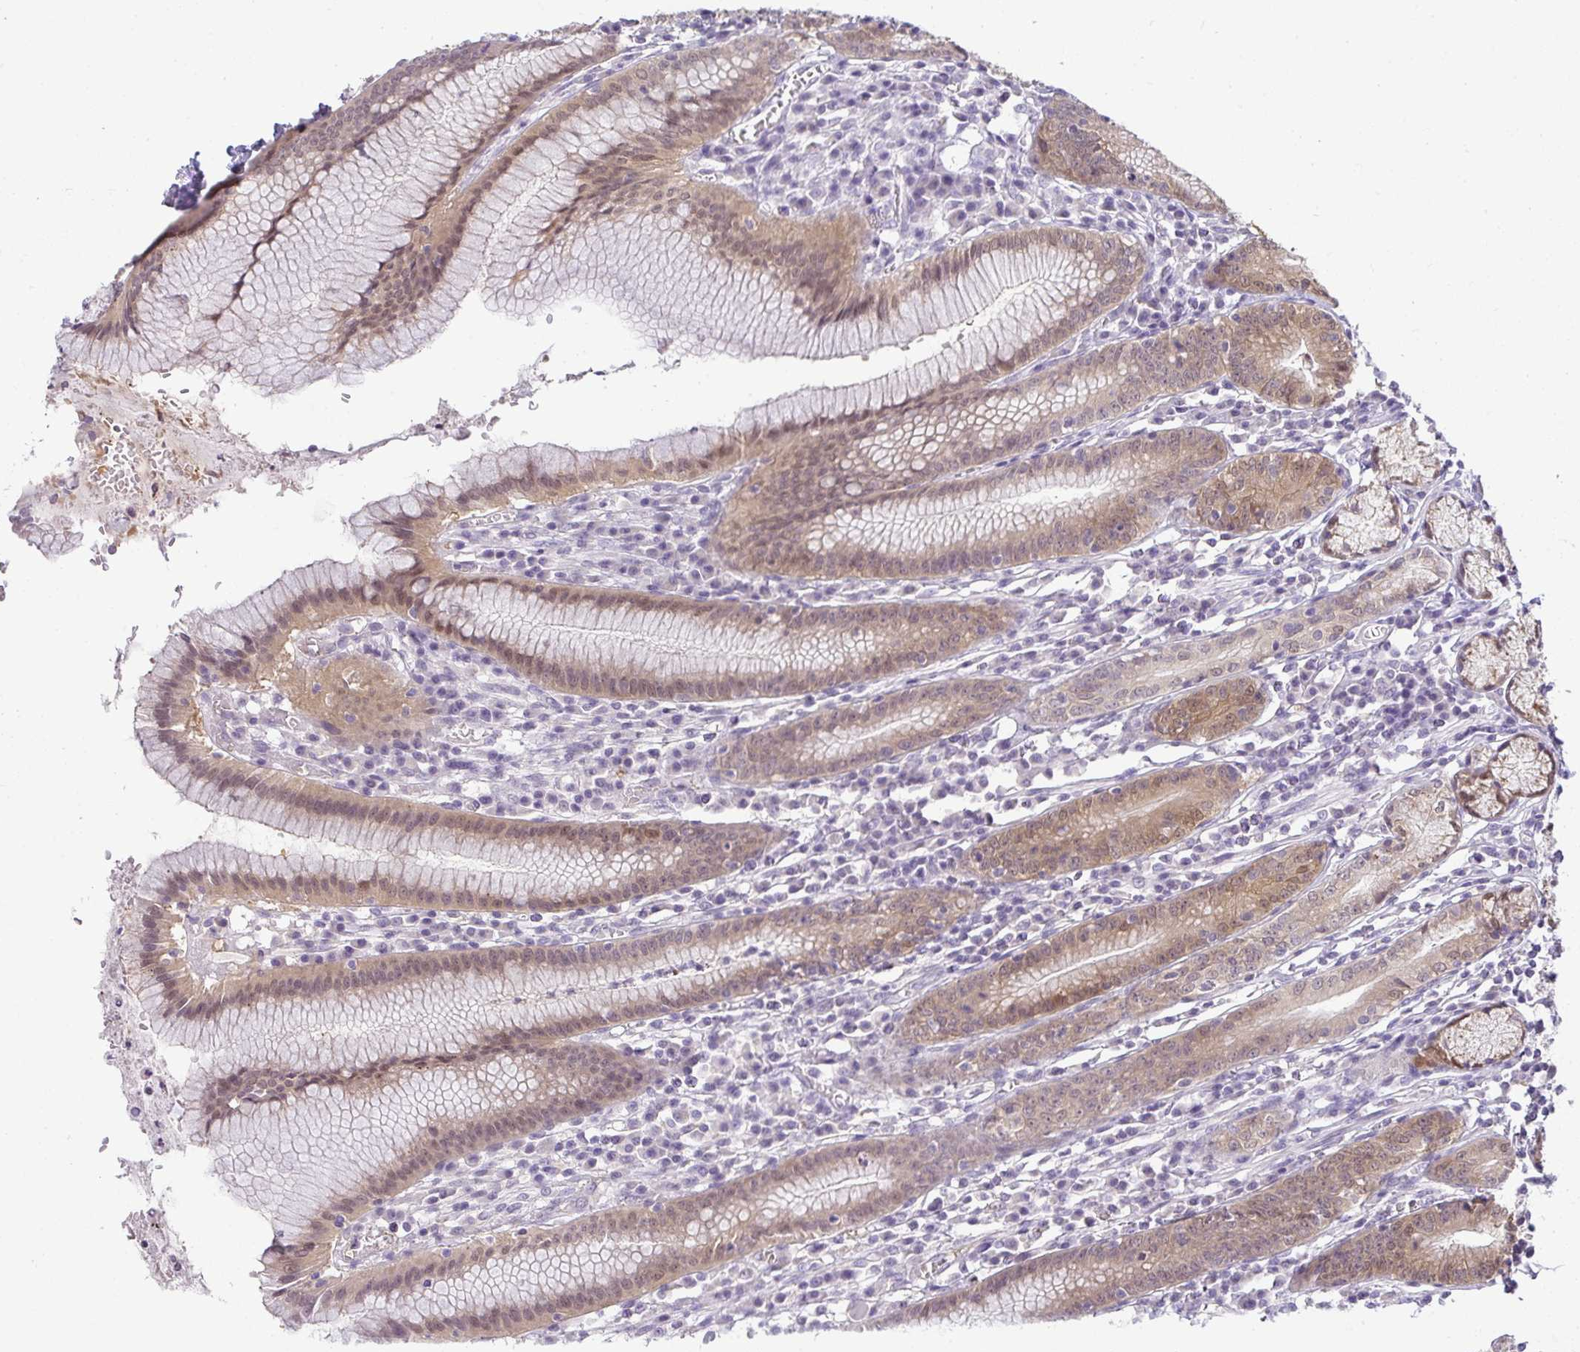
{"staining": {"intensity": "strong", "quantity": "<25%", "location": "cytoplasmic/membranous"}, "tissue": "stomach", "cell_type": "Glandular cells", "image_type": "normal", "snomed": [{"axis": "morphology", "description": "Normal tissue, NOS"}, {"axis": "topography", "description": "Stomach"}], "caption": "IHC (DAB (3,3'-diaminobenzidine)) staining of unremarkable stomach displays strong cytoplasmic/membranous protein positivity in approximately <25% of glandular cells.", "gene": "CMPK1", "patient": {"sex": "male", "age": 55}}